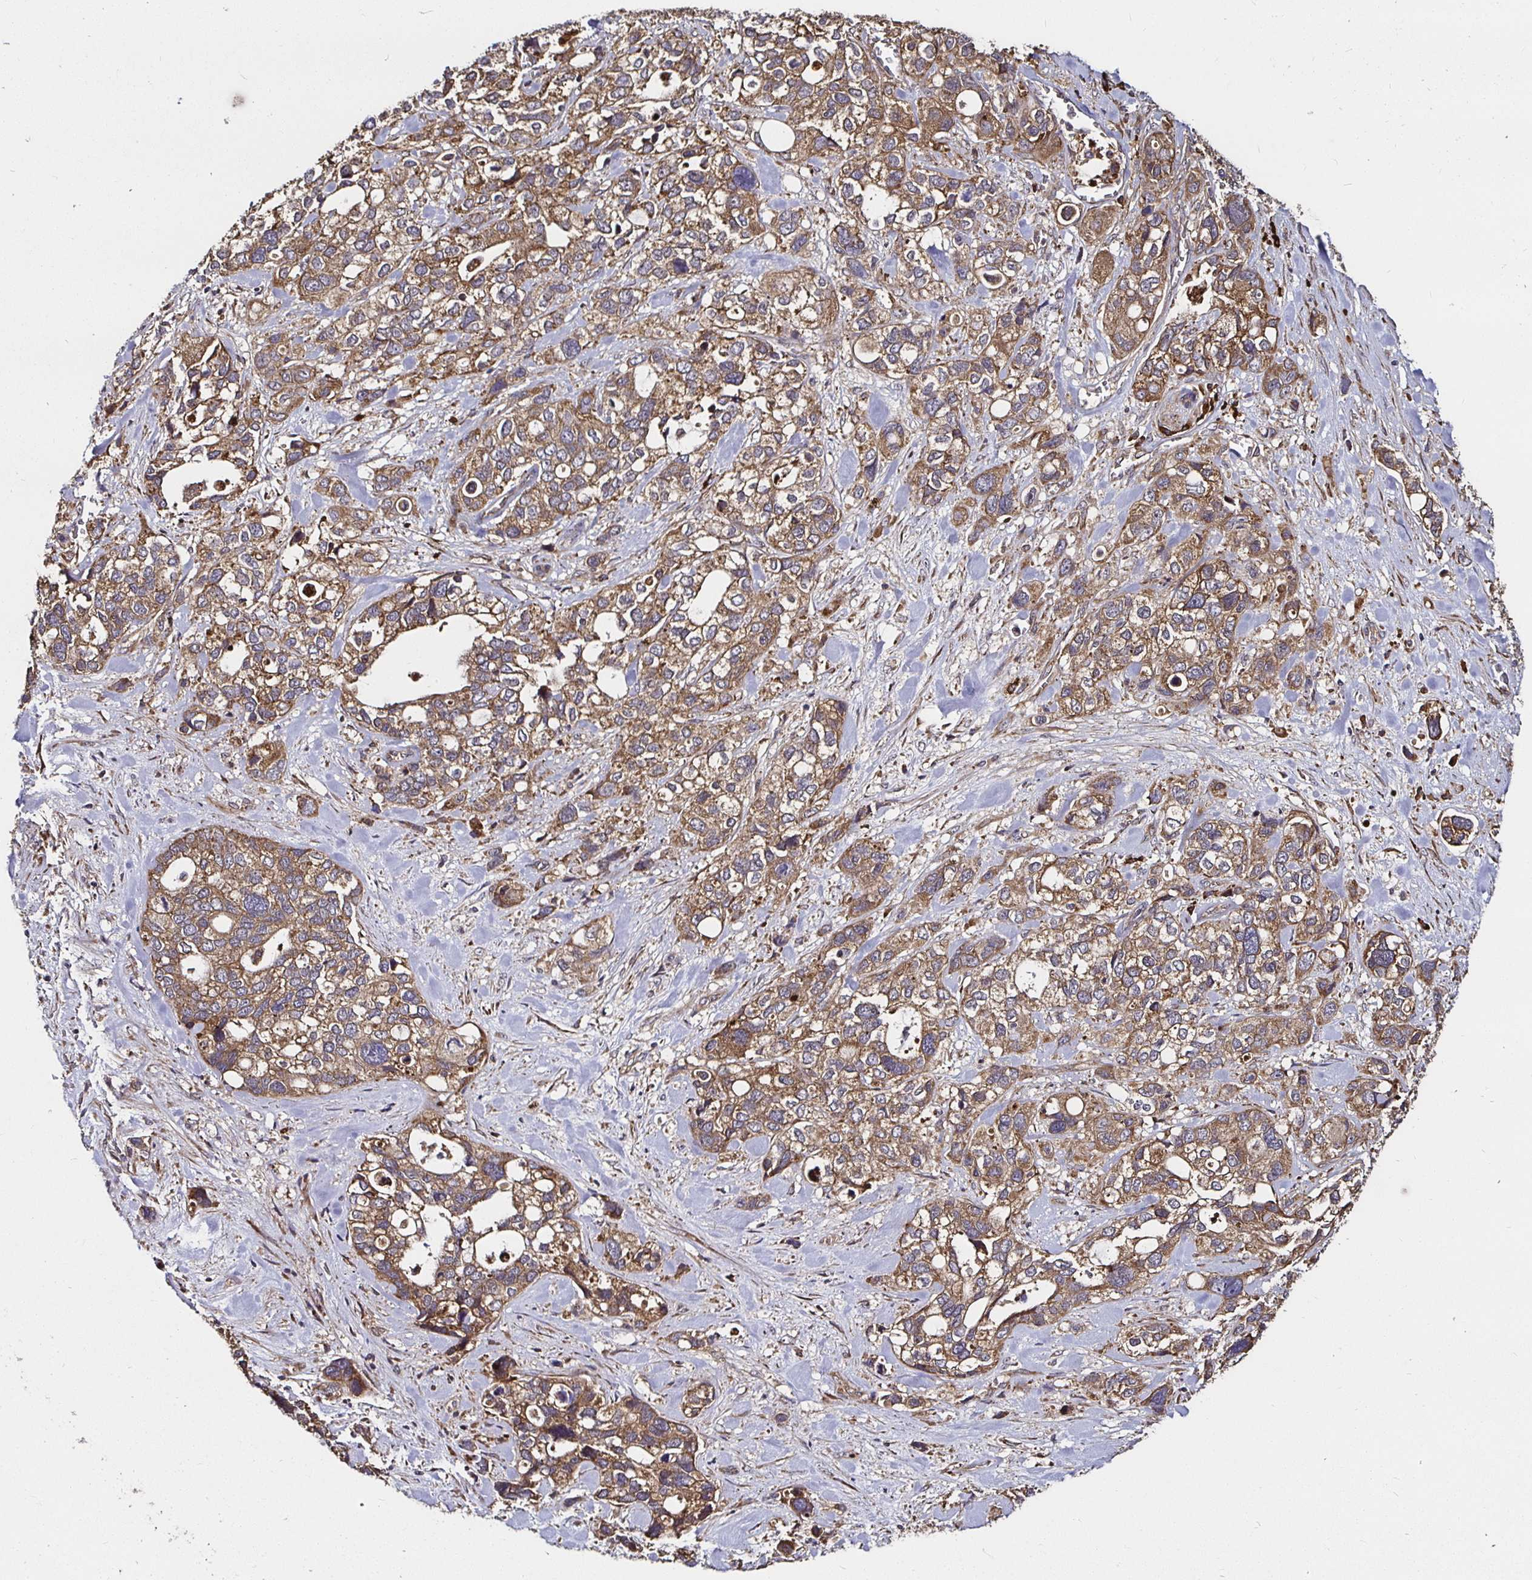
{"staining": {"intensity": "moderate", "quantity": ">75%", "location": "cytoplasmic/membranous"}, "tissue": "stomach cancer", "cell_type": "Tumor cells", "image_type": "cancer", "snomed": [{"axis": "morphology", "description": "Adenocarcinoma, NOS"}, {"axis": "topography", "description": "Stomach, upper"}], "caption": "IHC (DAB) staining of human stomach cancer displays moderate cytoplasmic/membranous protein expression in approximately >75% of tumor cells.", "gene": "MLST8", "patient": {"sex": "female", "age": 81}}